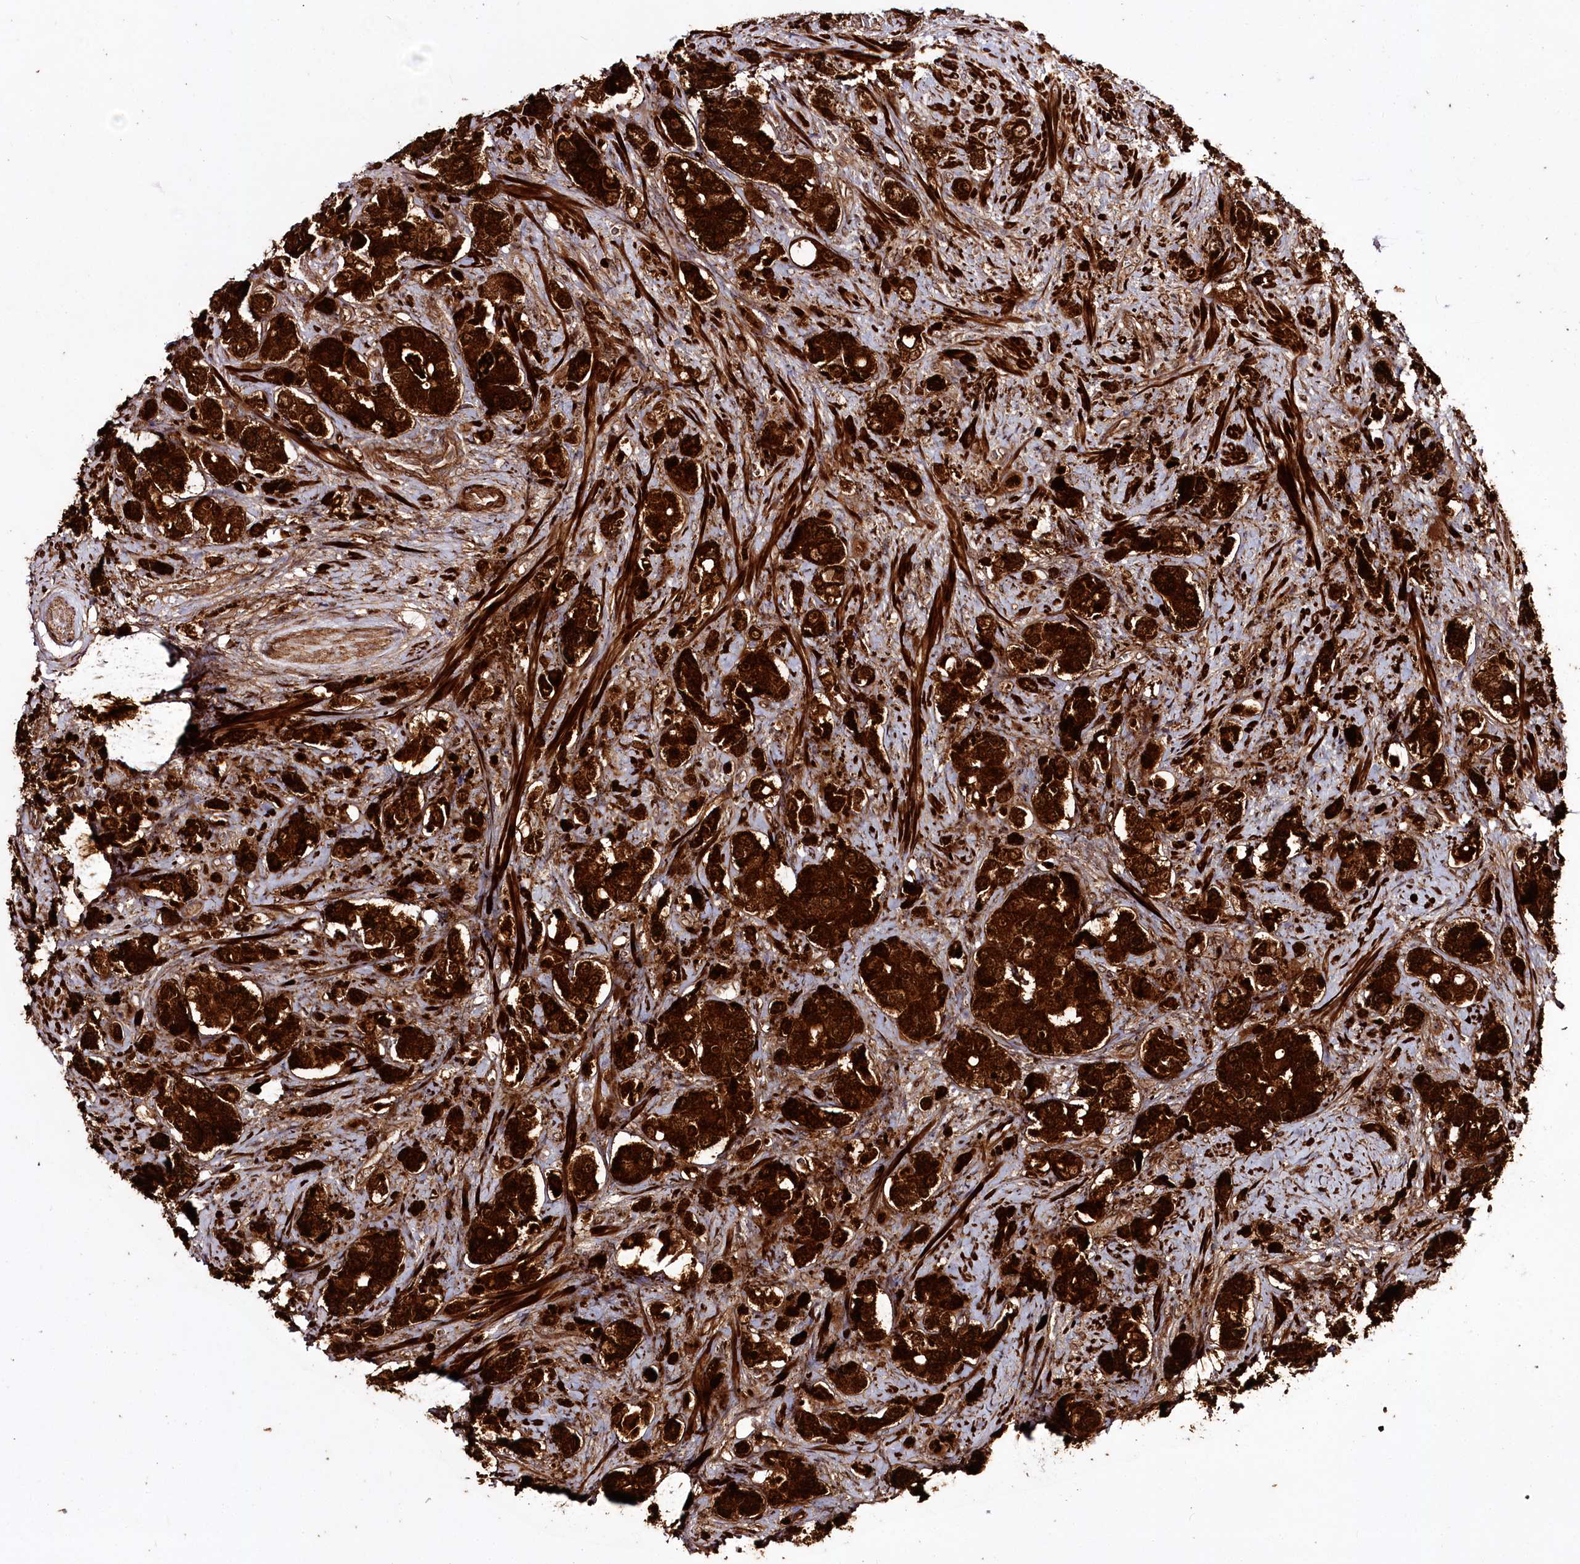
{"staining": {"intensity": "strong", "quantity": ">75%", "location": "cytoplasmic/membranous"}, "tissue": "prostate cancer", "cell_type": "Tumor cells", "image_type": "cancer", "snomed": [{"axis": "morphology", "description": "Adenocarcinoma, High grade"}, {"axis": "topography", "description": "Prostate"}], "caption": "Prostate adenocarcinoma (high-grade) tissue reveals strong cytoplasmic/membranous staining in approximately >75% of tumor cells", "gene": "REXO2", "patient": {"sex": "male", "age": 65}}